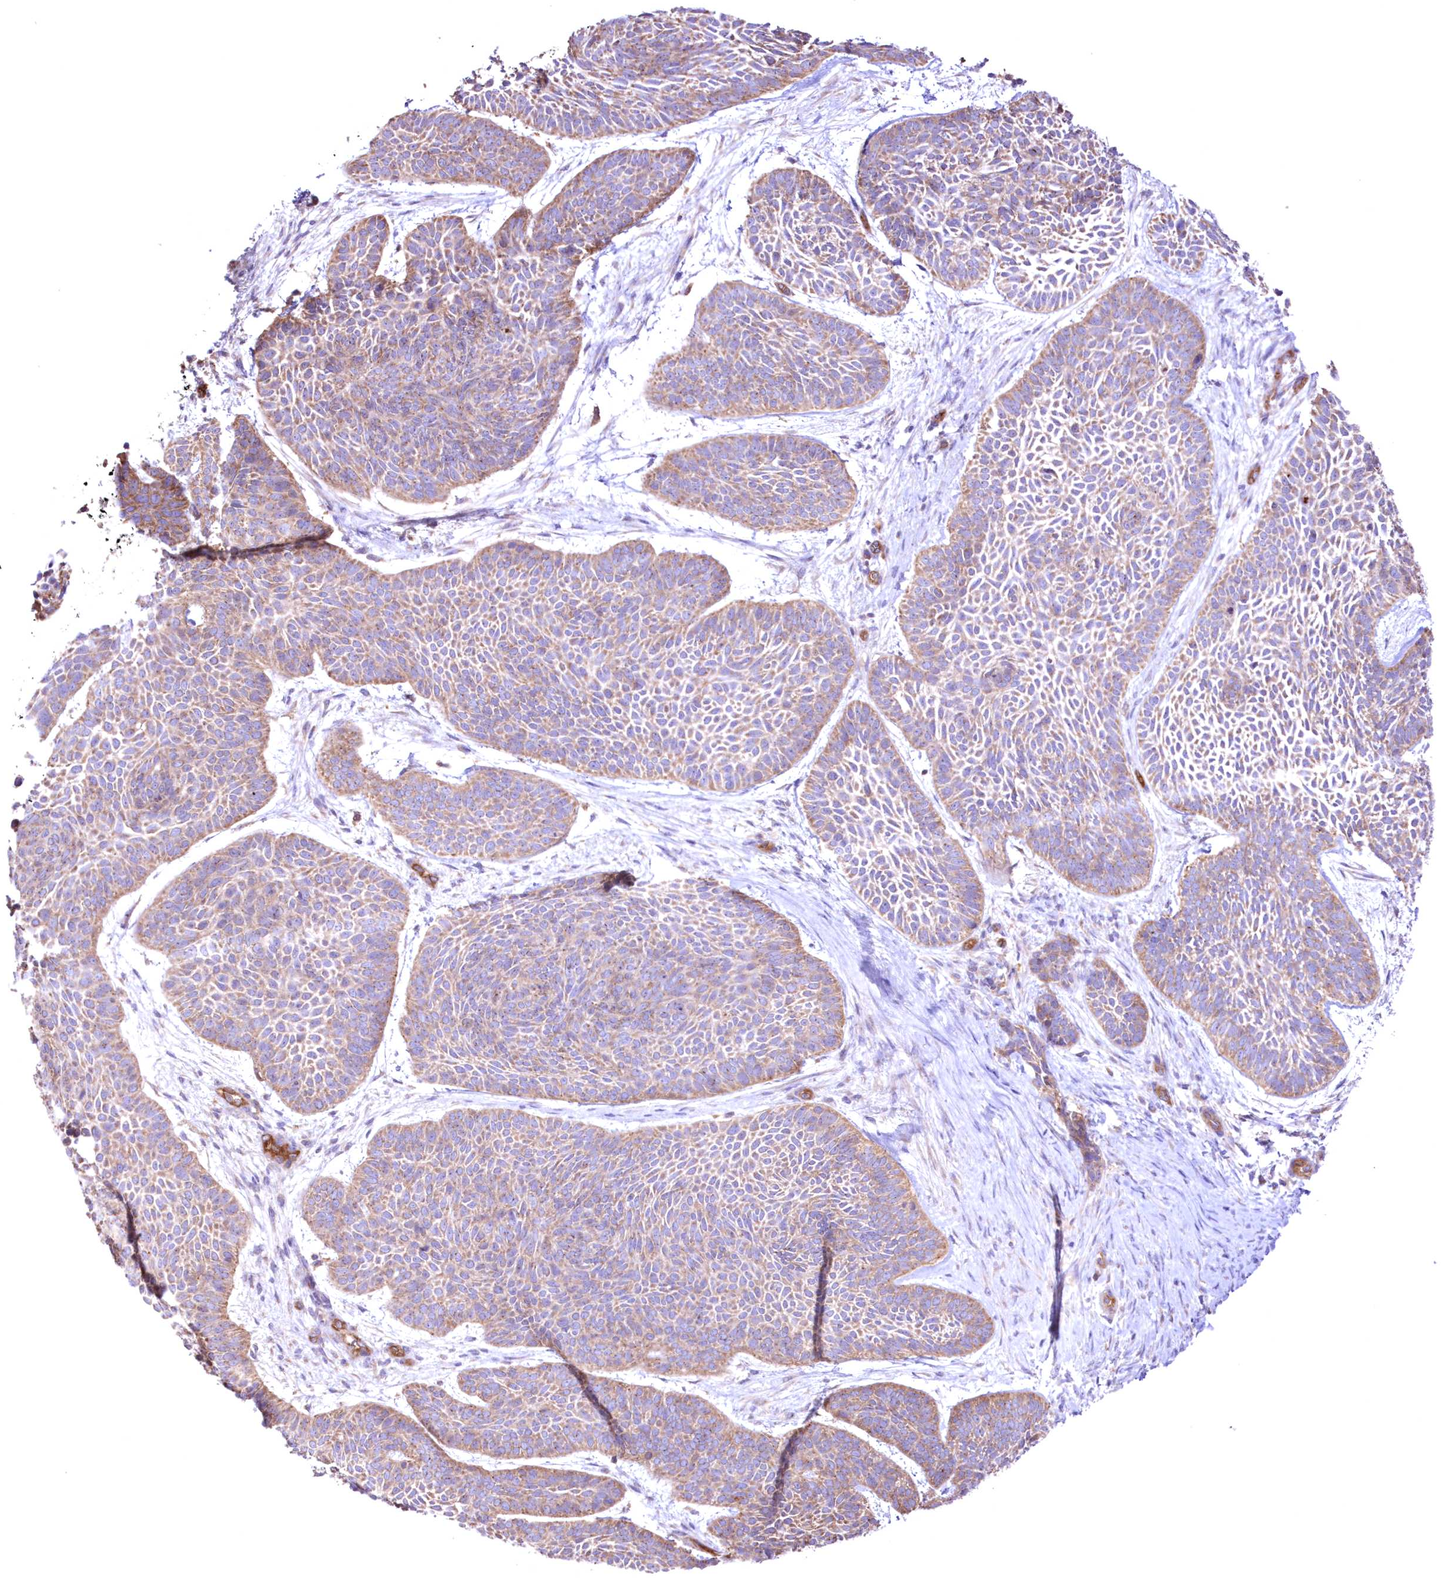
{"staining": {"intensity": "moderate", "quantity": "25%-75%", "location": "cytoplasmic/membranous"}, "tissue": "skin cancer", "cell_type": "Tumor cells", "image_type": "cancer", "snomed": [{"axis": "morphology", "description": "Basal cell carcinoma"}, {"axis": "topography", "description": "Skin"}], "caption": "Immunohistochemistry (IHC) histopathology image of neoplastic tissue: human skin cancer stained using immunohistochemistry (IHC) exhibits medium levels of moderate protein expression localized specifically in the cytoplasmic/membranous of tumor cells, appearing as a cytoplasmic/membranous brown color.", "gene": "FCHO2", "patient": {"sex": "male", "age": 85}}